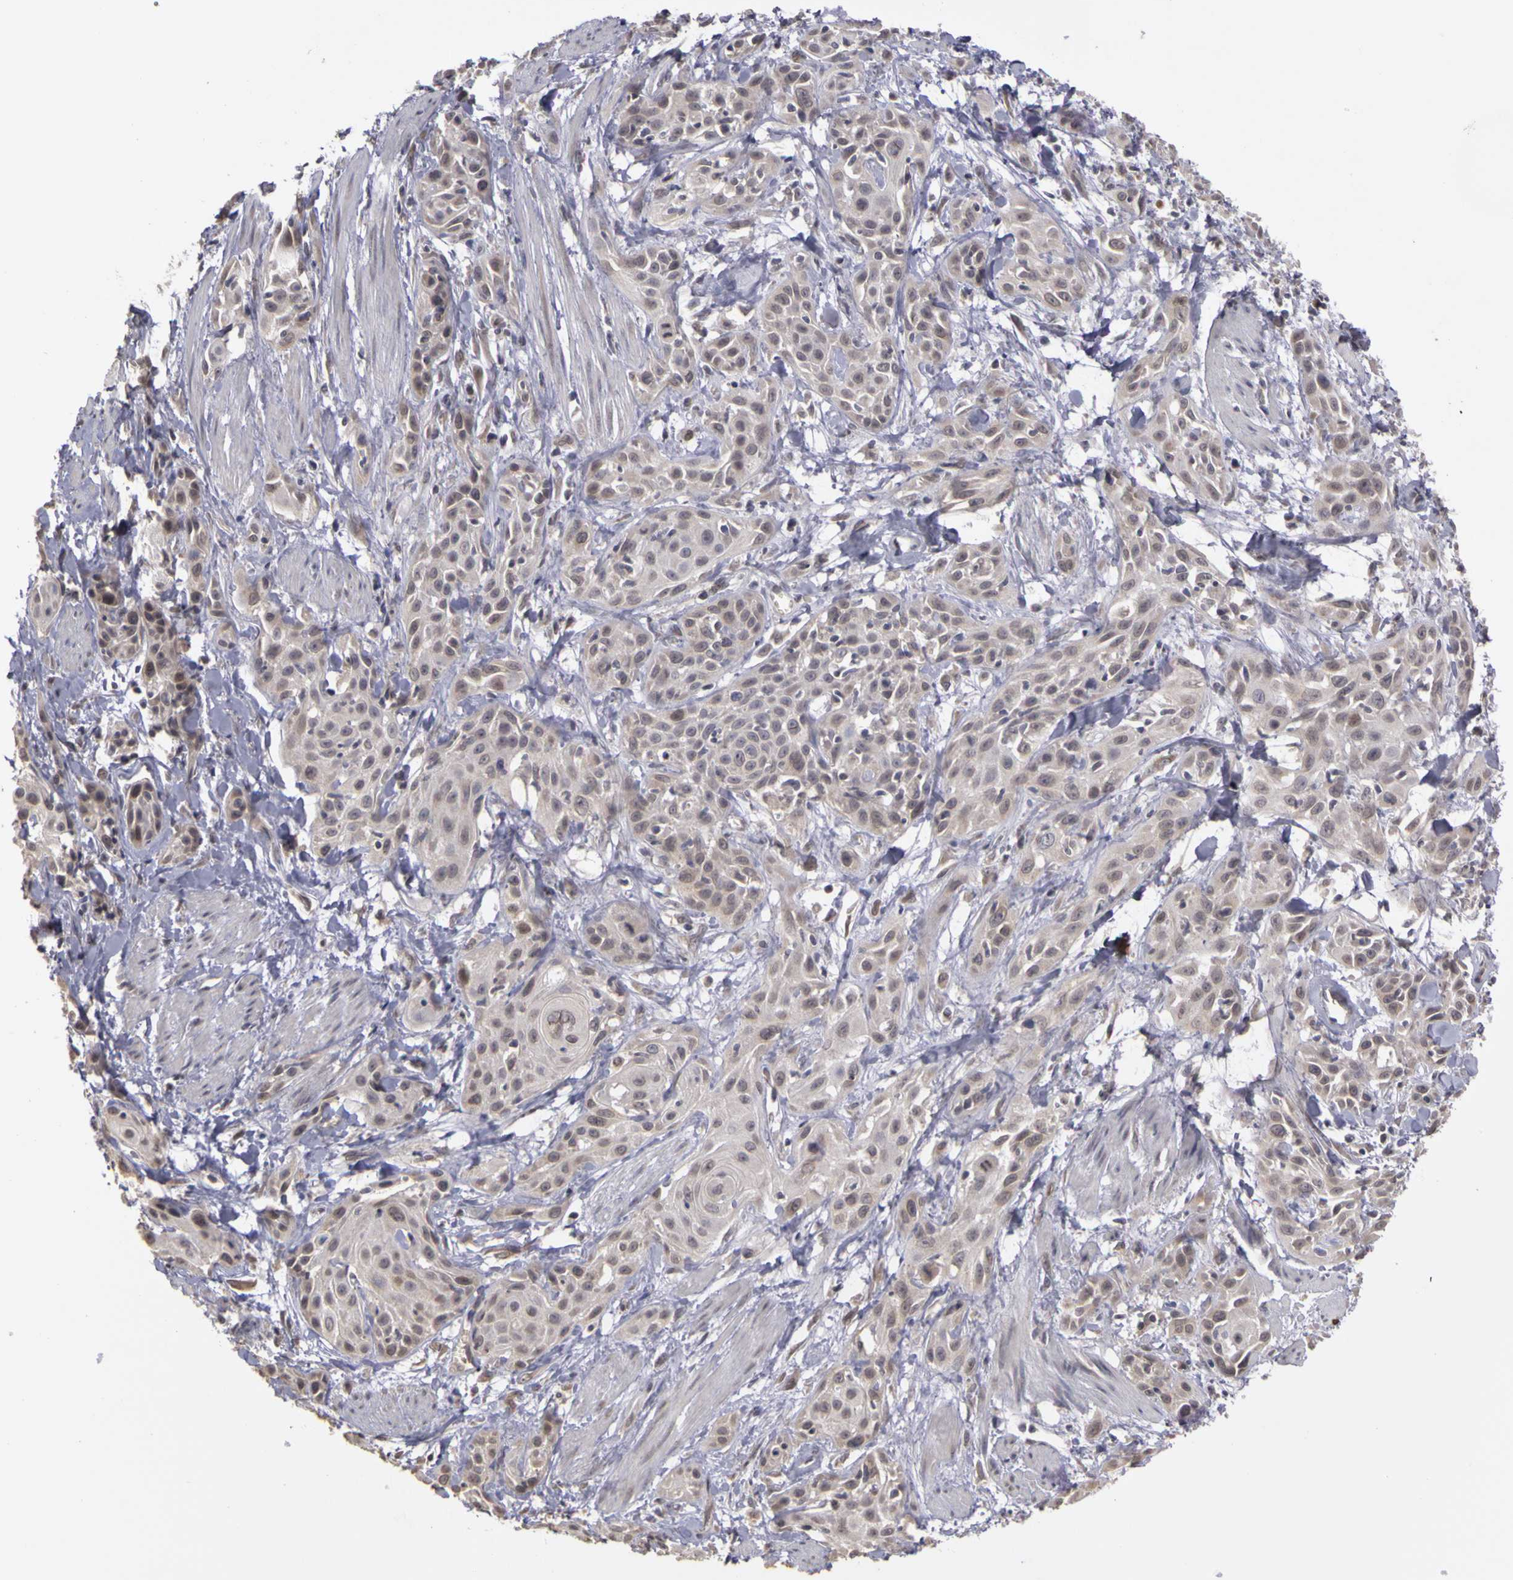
{"staining": {"intensity": "weak", "quantity": "25%-75%", "location": "cytoplasmic/membranous"}, "tissue": "skin cancer", "cell_type": "Tumor cells", "image_type": "cancer", "snomed": [{"axis": "morphology", "description": "Squamous cell carcinoma, NOS"}, {"axis": "topography", "description": "Skin"}, {"axis": "topography", "description": "Anal"}], "caption": "High-magnification brightfield microscopy of skin cancer stained with DAB (3,3'-diaminobenzidine) (brown) and counterstained with hematoxylin (blue). tumor cells exhibit weak cytoplasmic/membranous expression is appreciated in approximately25%-75% of cells. Using DAB (brown) and hematoxylin (blue) stains, captured at high magnification using brightfield microscopy.", "gene": "FRMD7", "patient": {"sex": "male", "age": 64}}